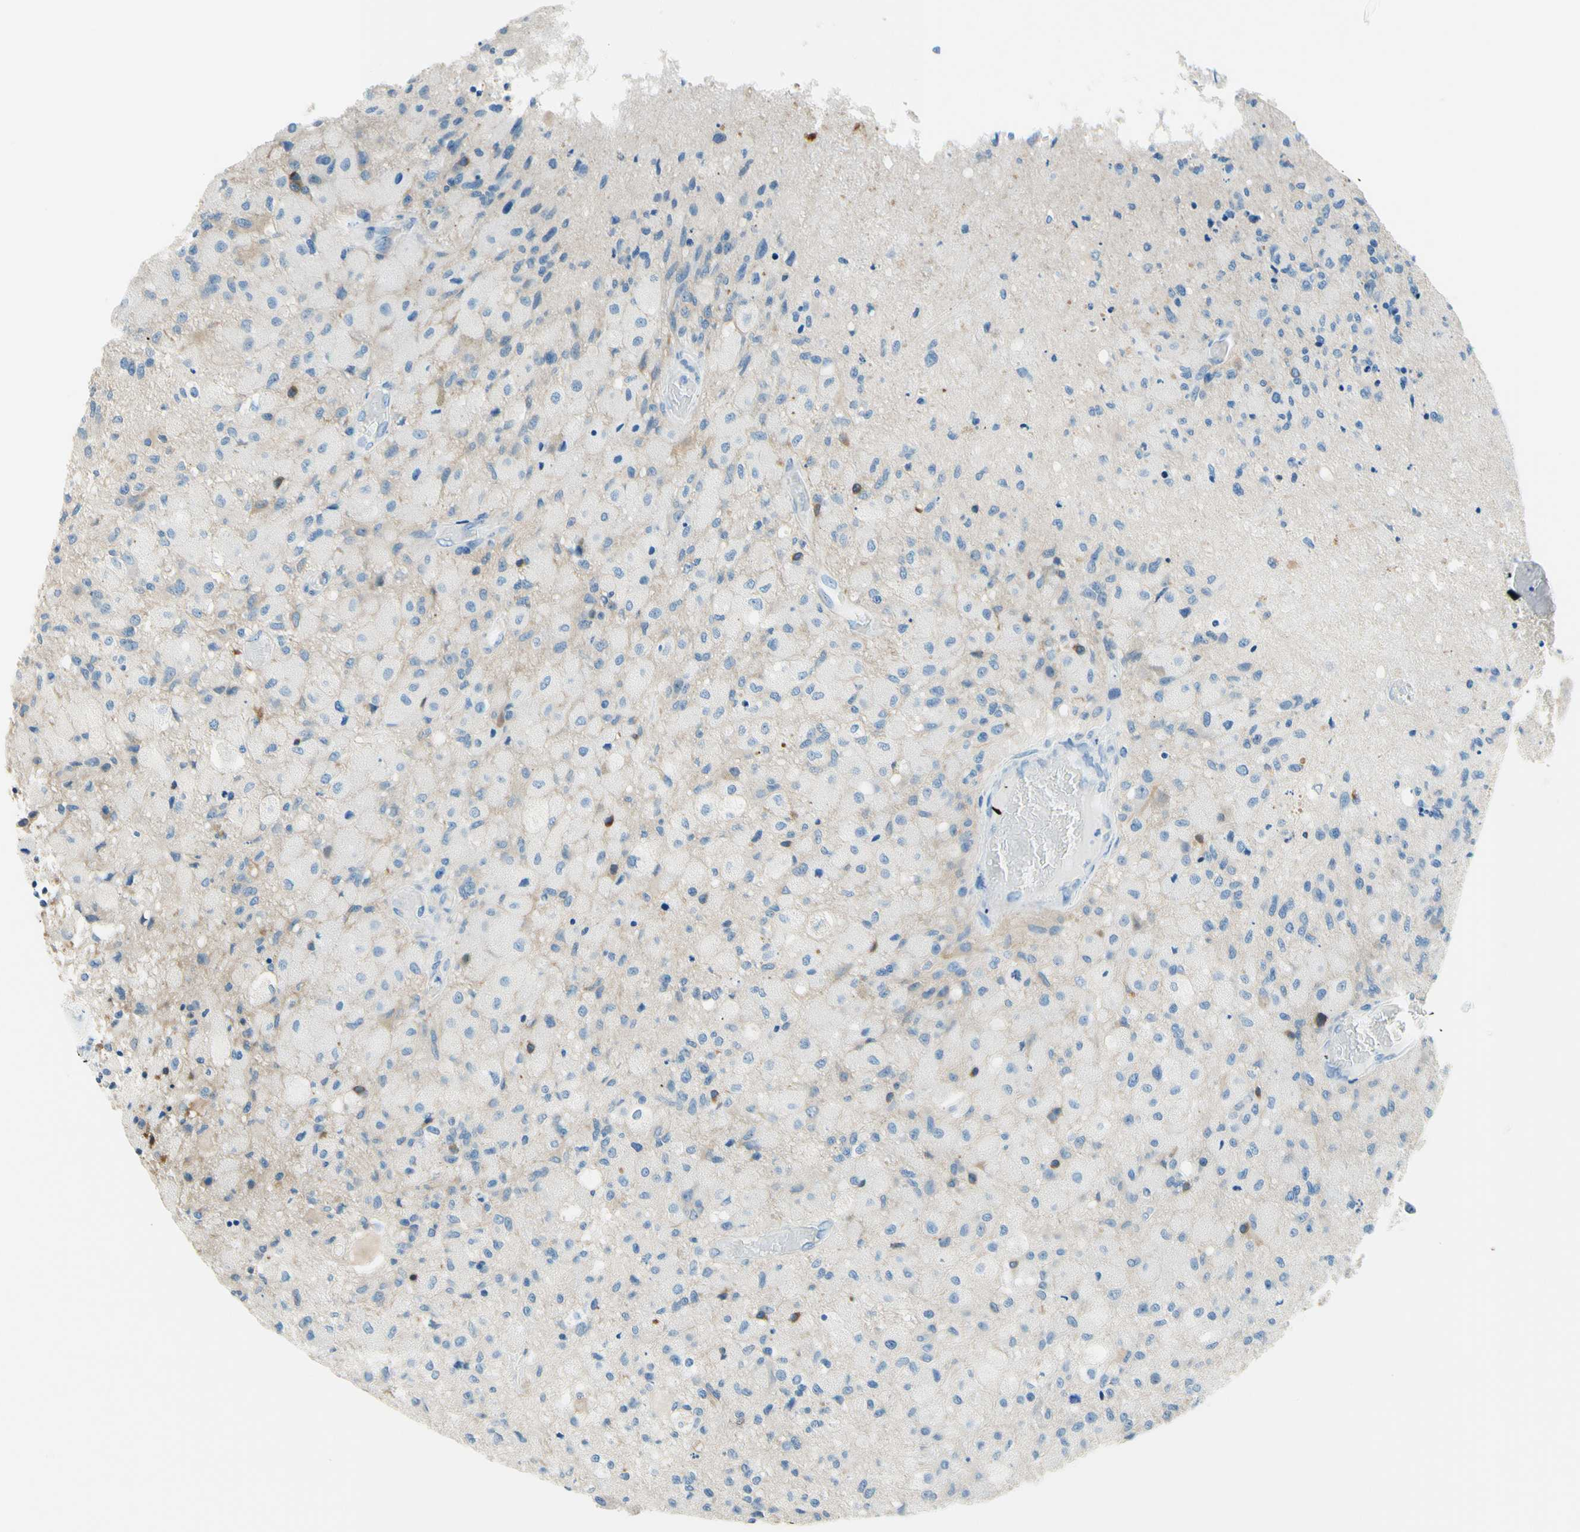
{"staining": {"intensity": "weak", "quantity": "<25%", "location": "cytoplasmic/membranous"}, "tissue": "glioma", "cell_type": "Tumor cells", "image_type": "cancer", "snomed": [{"axis": "morphology", "description": "Normal tissue, NOS"}, {"axis": "morphology", "description": "Glioma, malignant, High grade"}, {"axis": "topography", "description": "Cerebral cortex"}], "caption": "High-grade glioma (malignant) stained for a protein using IHC demonstrates no staining tumor cells.", "gene": "PASD1", "patient": {"sex": "male", "age": 77}}